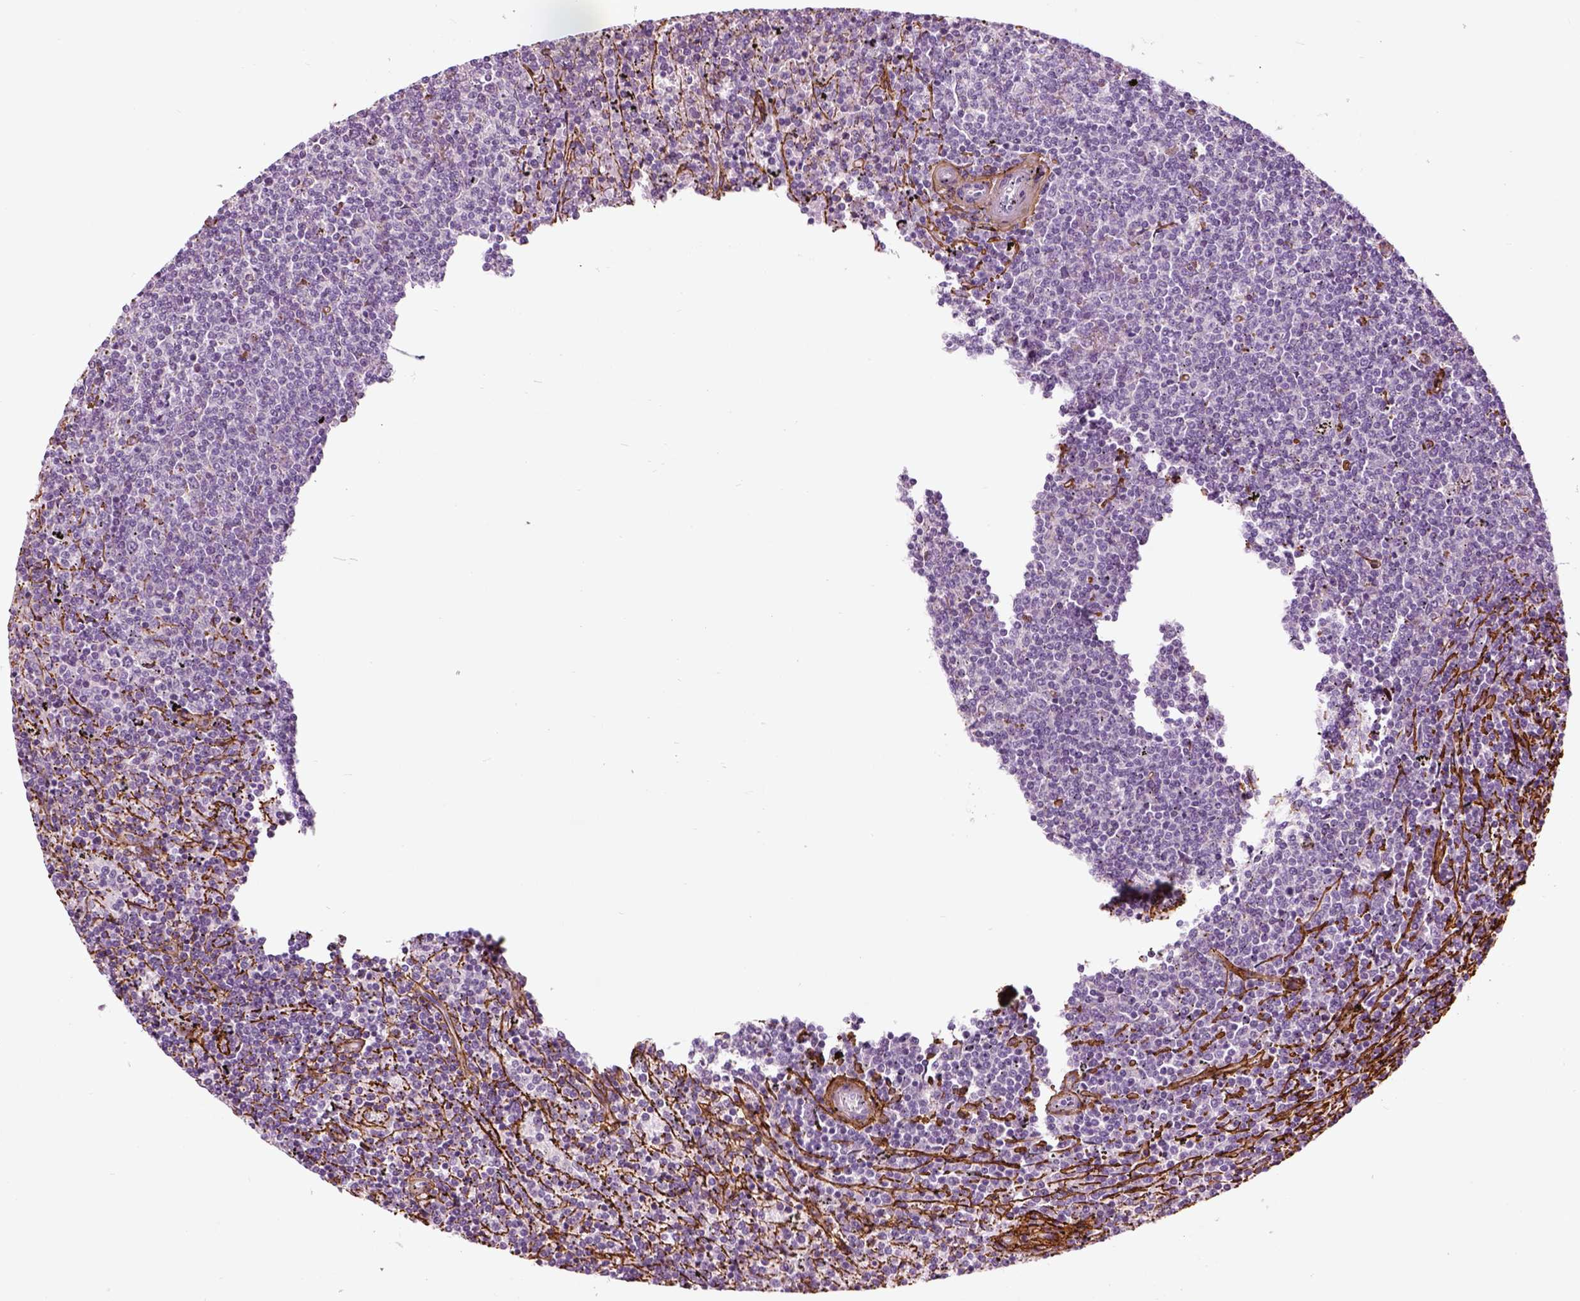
{"staining": {"intensity": "negative", "quantity": "none", "location": "none"}, "tissue": "lymphoma", "cell_type": "Tumor cells", "image_type": "cancer", "snomed": [{"axis": "morphology", "description": "Malignant lymphoma, non-Hodgkin's type, Low grade"}, {"axis": "topography", "description": "Spleen"}], "caption": "Histopathology image shows no significant protein staining in tumor cells of lymphoma.", "gene": "COL6A2", "patient": {"sex": "female", "age": 50}}